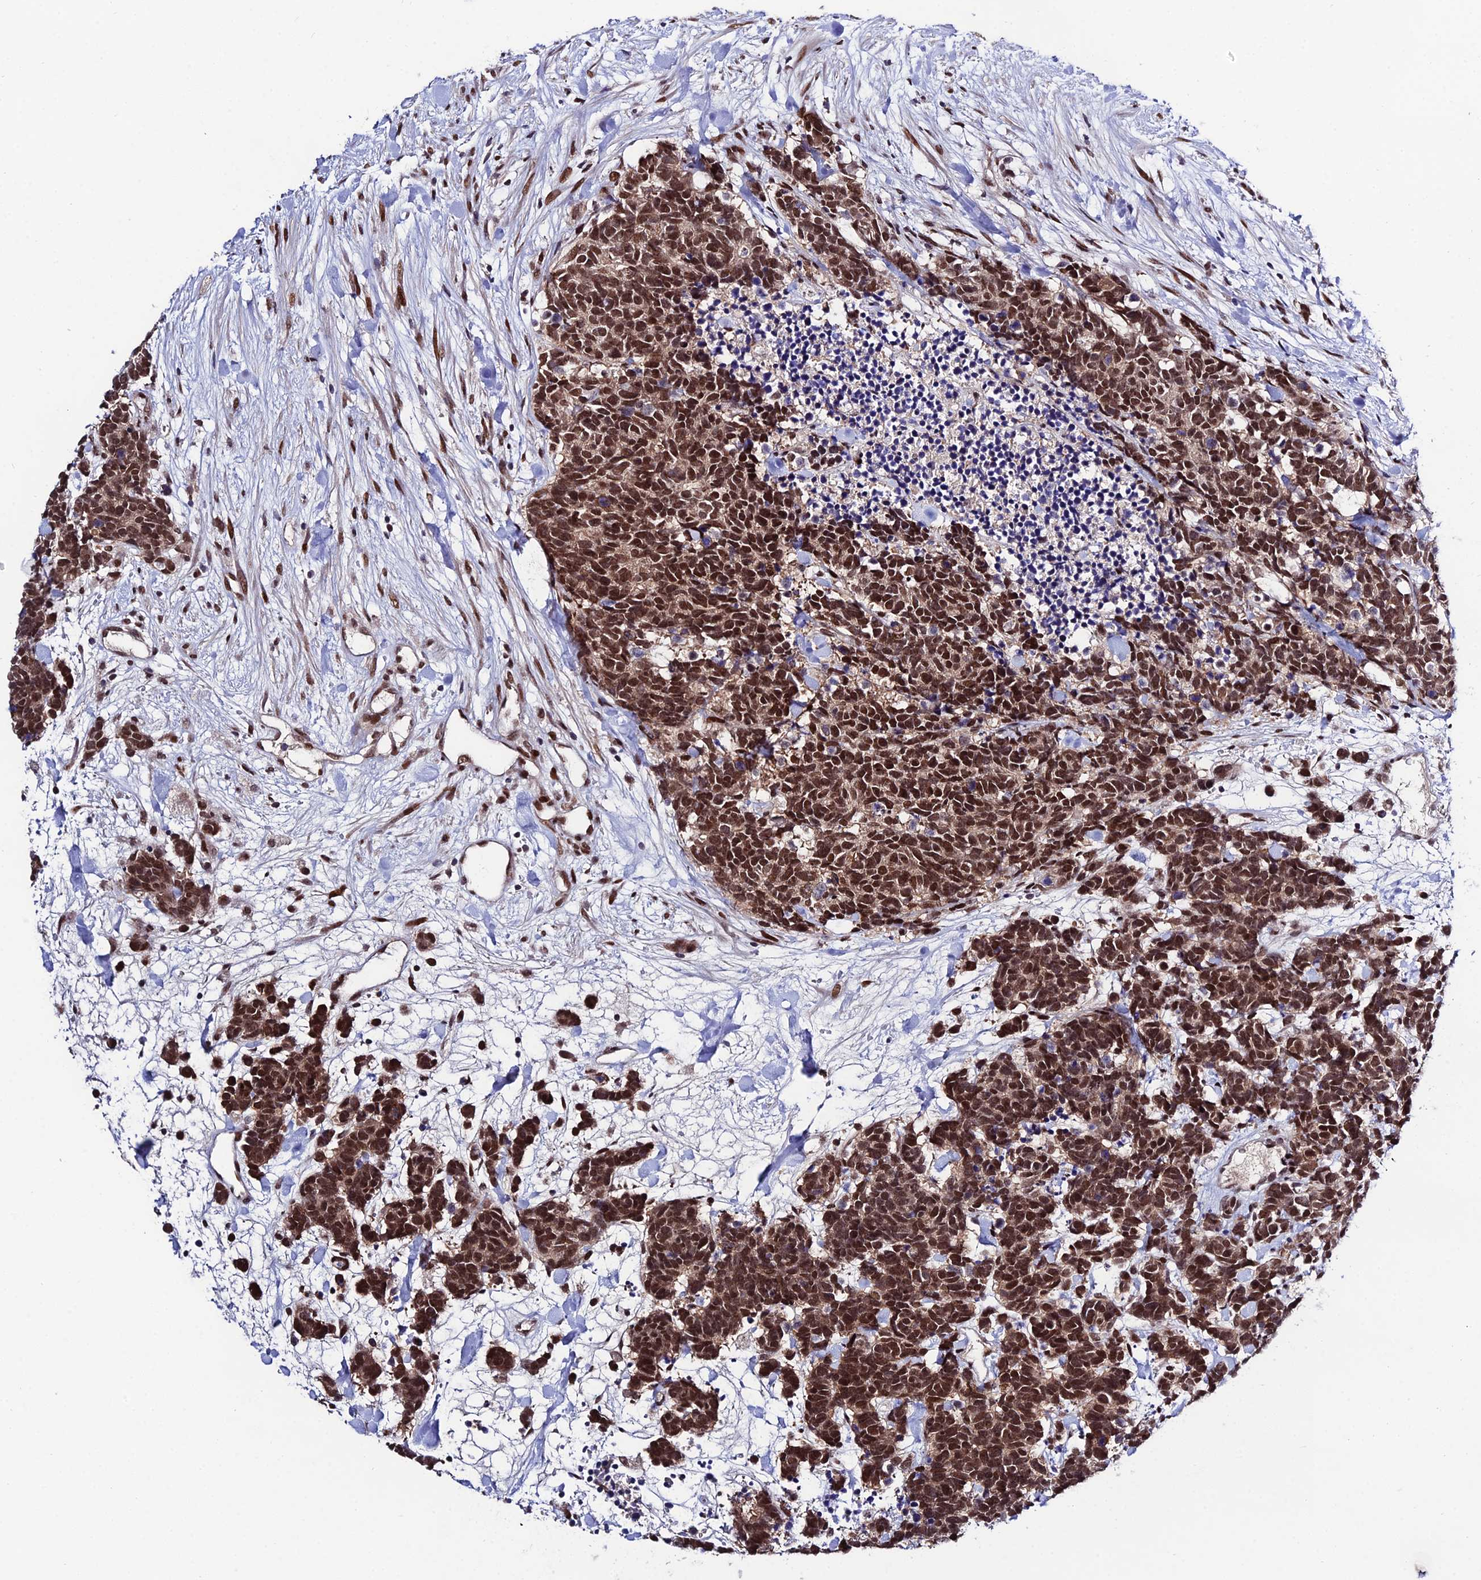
{"staining": {"intensity": "strong", "quantity": ">75%", "location": "nuclear"}, "tissue": "carcinoid", "cell_type": "Tumor cells", "image_type": "cancer", "snomed": [{"axis": "morphology", "description": "Carcinoma, NOS"}, {"axis": "morphology", "description": "Carcinoid, malignant, NOS"}, {"axis": "topography", "description": "Prostate"}], "caption": "This is an image of IHC staining of carcinoid, which shows strong positivity in the nuclear of tumor cells.", "gene": "SYT15", "patient": {"sex": "male", "age": 57}}